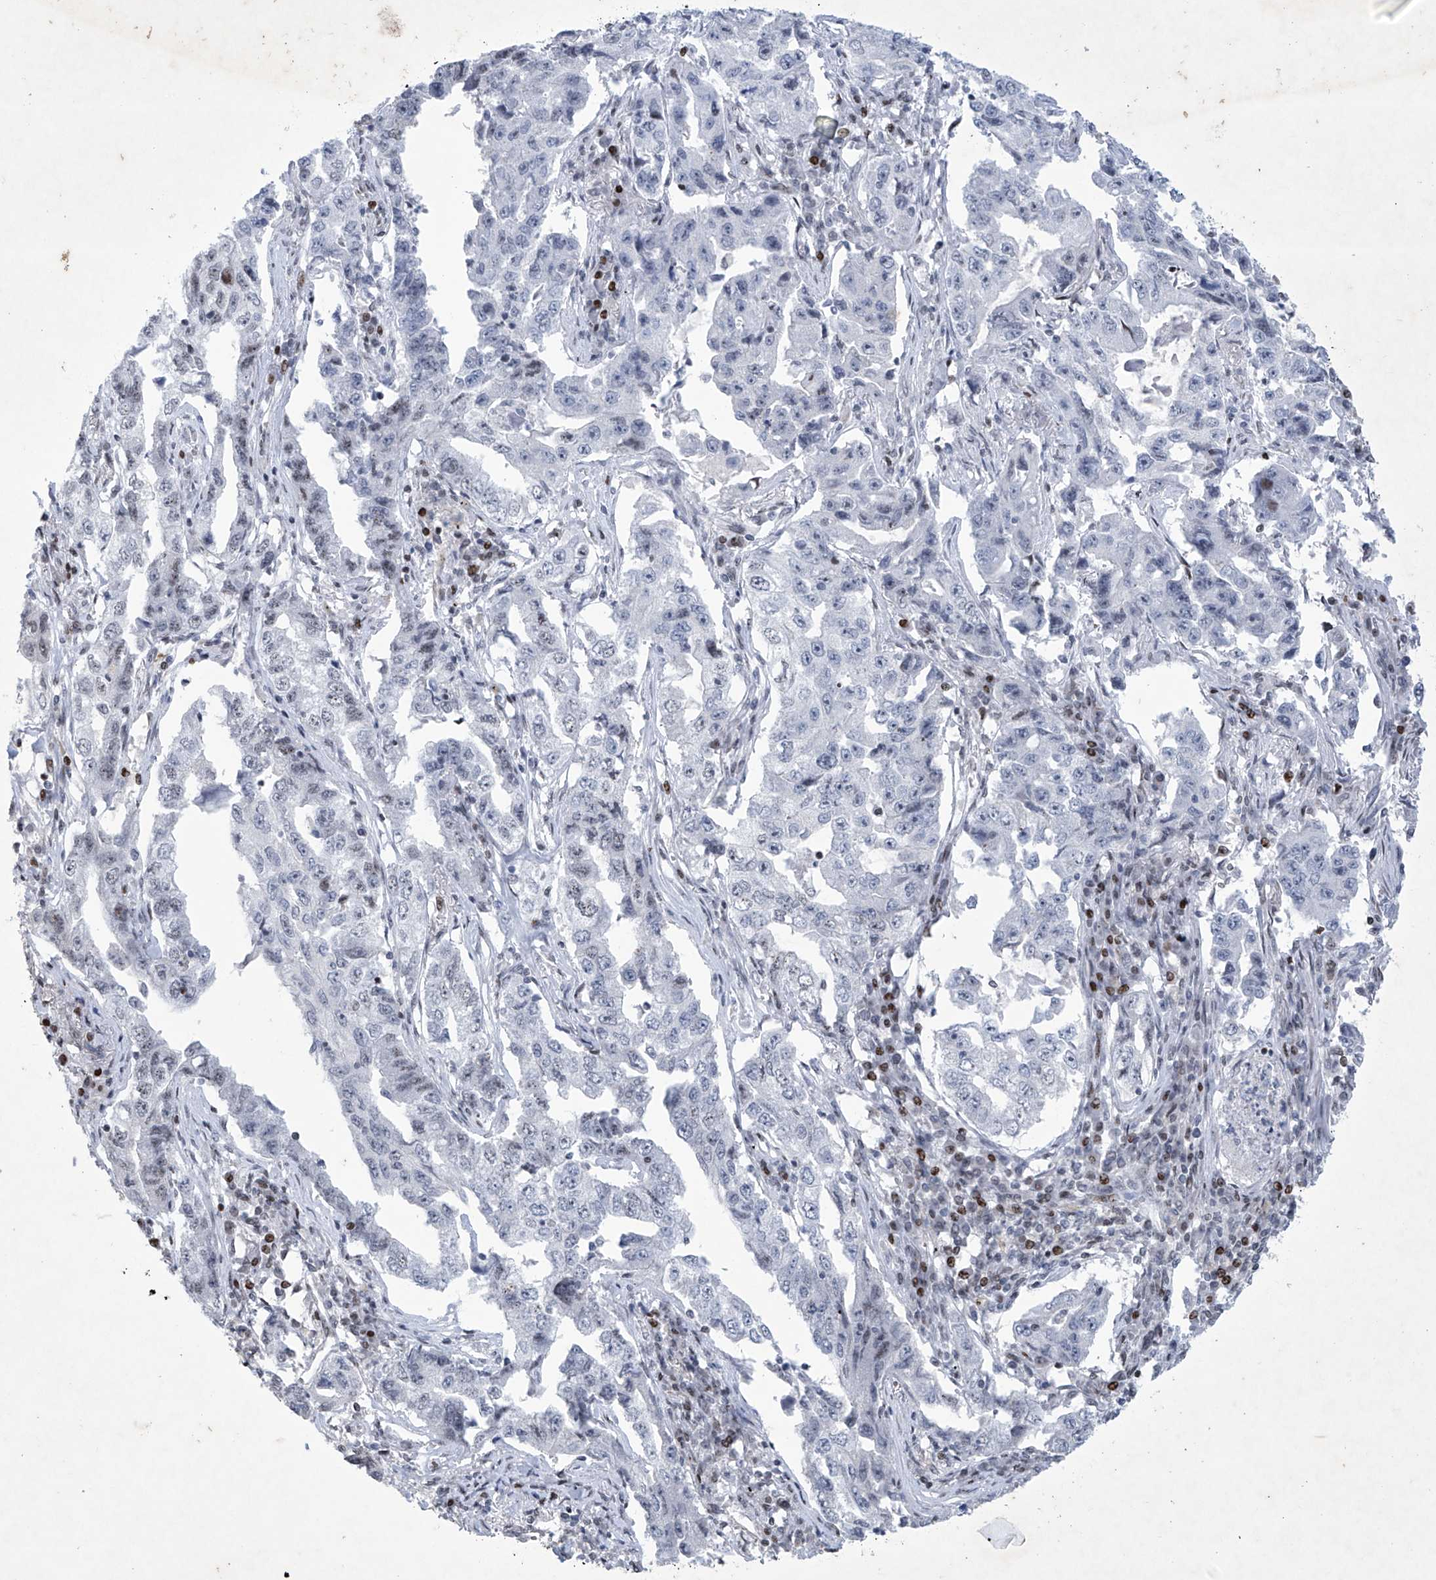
{"staining": {"intensity": "negative", "quantity": "none", "location": "none"}, "tissue": "lung cancer", "cell_type": "Tumor cells", "image_type": "cancer", "snomed": [{"axis": "morphology", "description": "Adenocarcinoma, NOS"}, {"axis": "topography", "description": "Lung"}], "caption": "Immunohistochemistry photomicrograph of human adenocarcinoma (lung) stained for a protein (brown), which exhibits no staining in tumor cells. (DAB immunohistochemistry visualized using brightfield microscopy, high magnification).", "gene": "RFX7", "patient": {"sex": "female", "age": 51}}